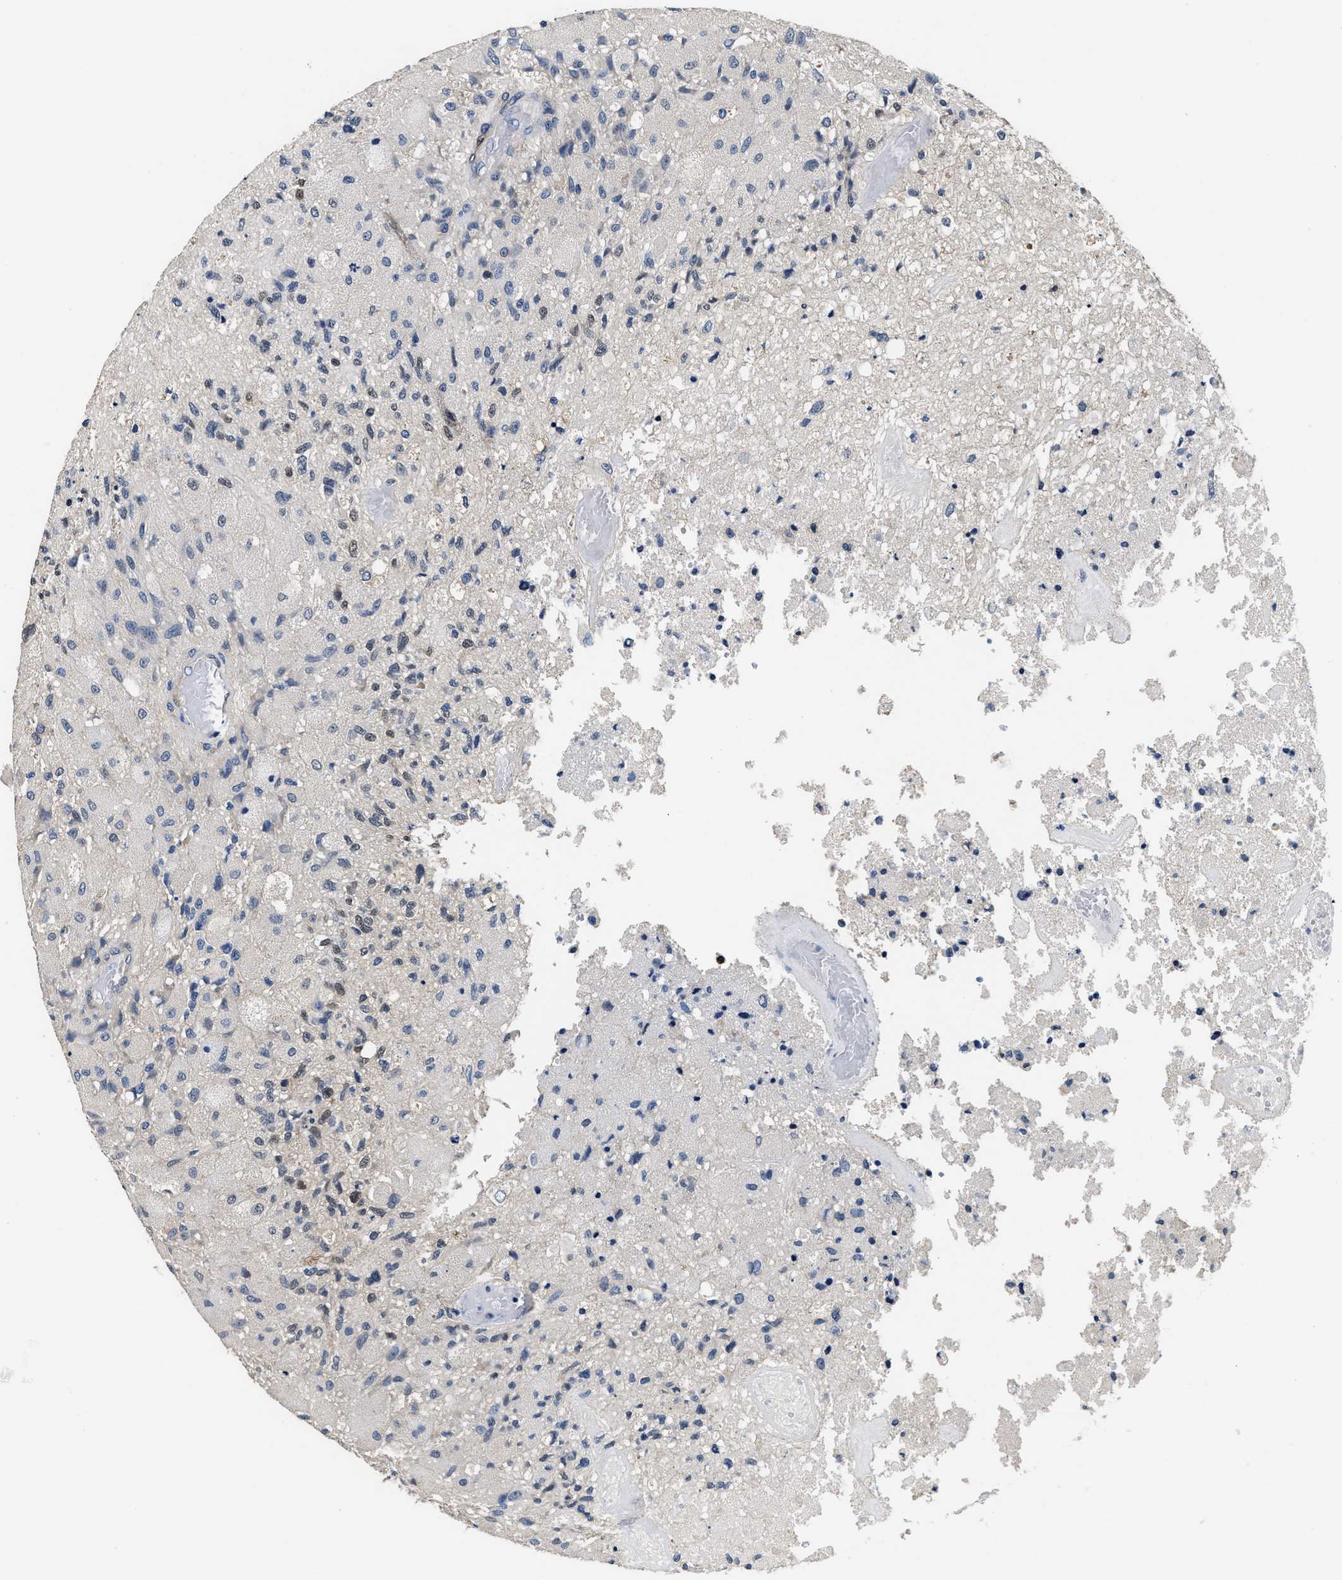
{"staining": {"intensity": "negative", "quantity": "none", "location": "none"}, "tissue": "glioma", "cell_type": "Tumor cells", "image_type": "cancer", "snomed": [{"axis": "morphology", "description": "Normal tissue, NOS"}, {"axis": "morphology", "description": "Glioma, malignant, High grade"}, {"axis": "topography", "description": "Cerebral cortex"}], "caption": "Tumor cells show no significant protein staining in malignant glioma (high-grade). (IHC, brightfield microscopy, high magnification).", "gene": "ANKIB1", "patient": {"sex": "male", "age": 77}}